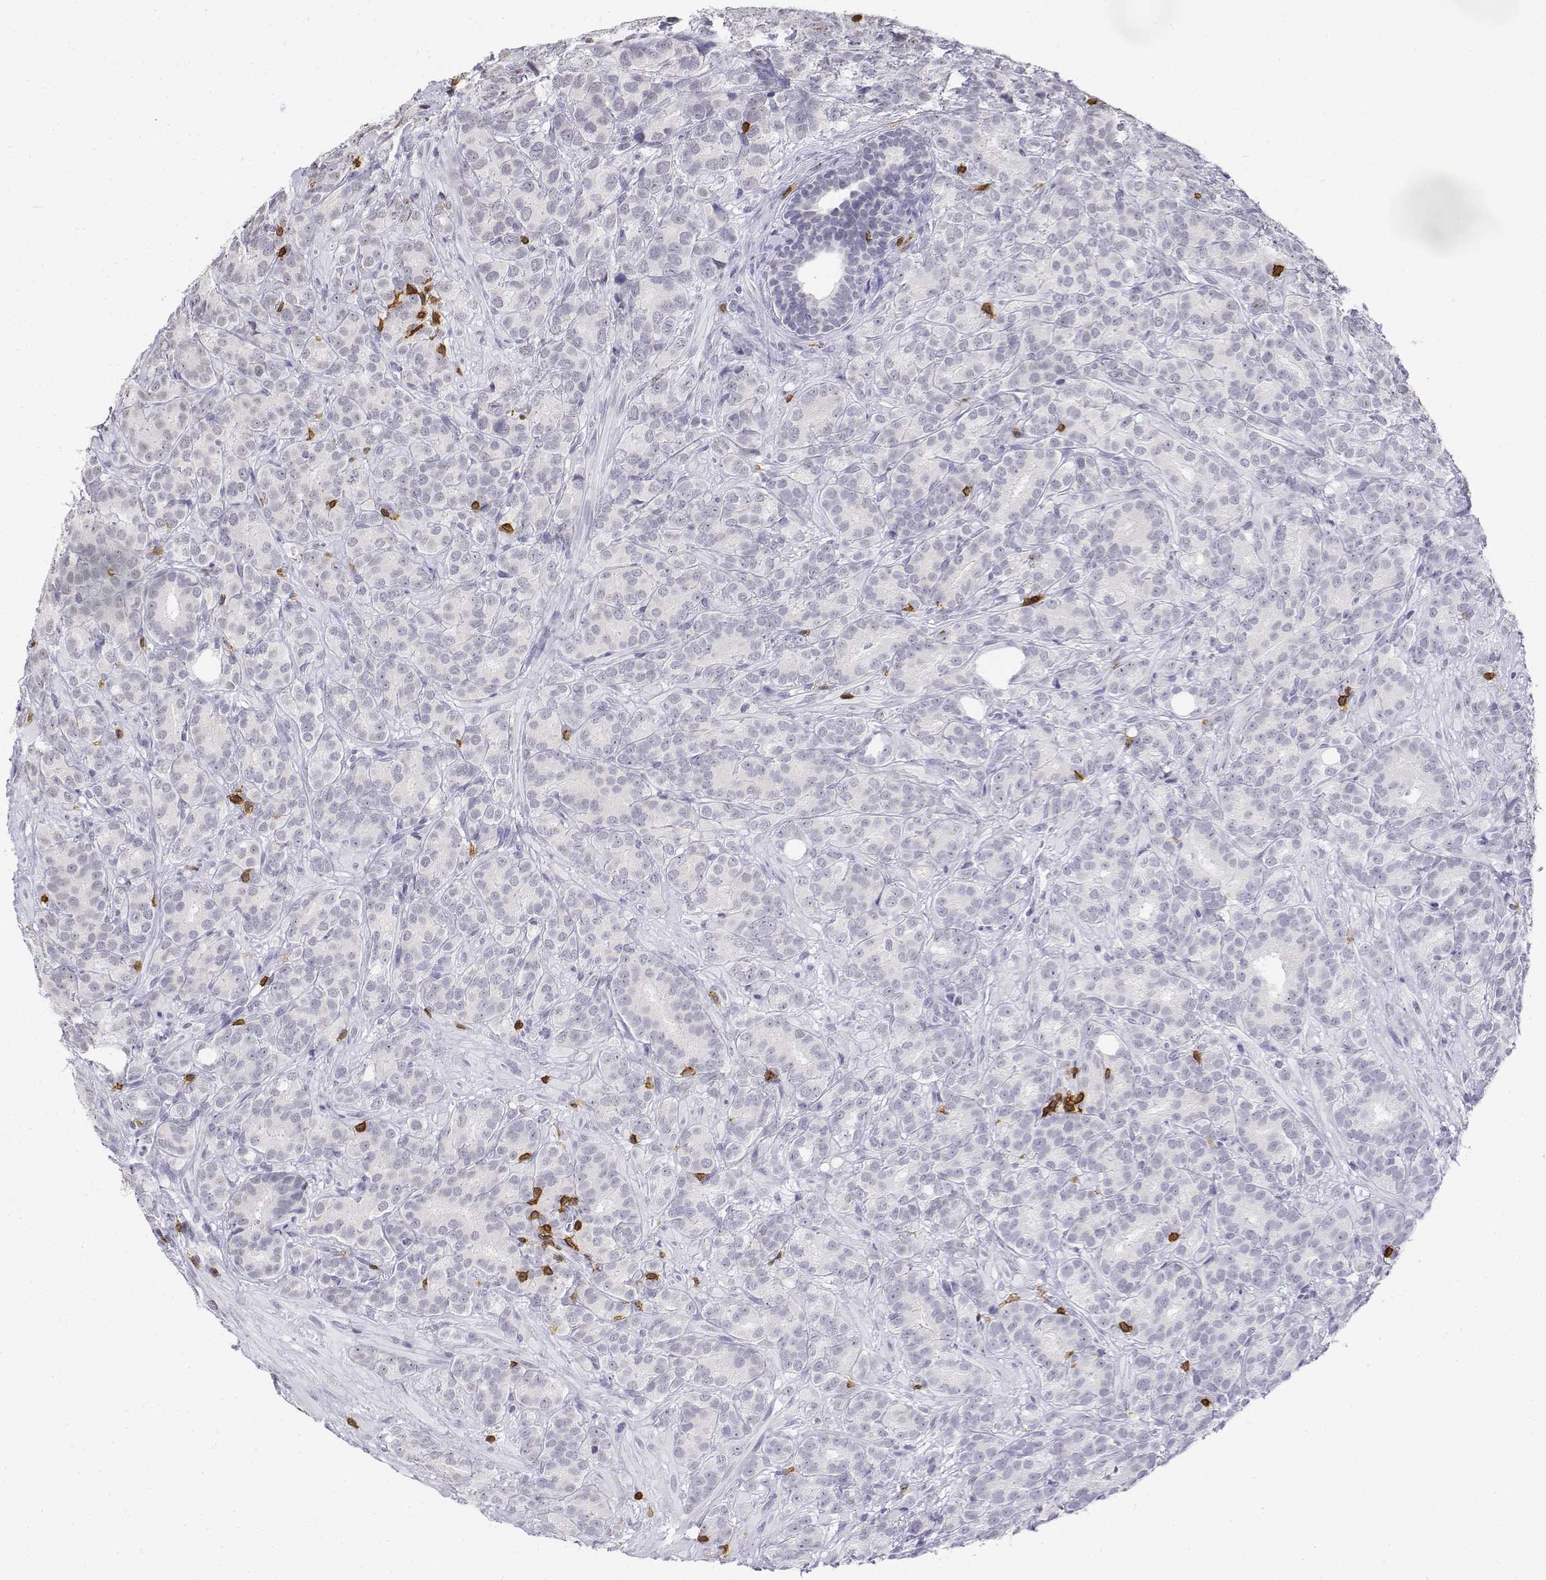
{"staining": {"intensity": "negative", "quantity": "none", "location": "none"}, "tissue": "prostate cancer", "cell_type": "Tumor cells", "image_type": "cancer", "snomed": [{"axis": "morphology", "description": "Adenocarcinoma, High grade"}, {"axis": "topography", "description": "Prostate"}], "caption": "High power microscopy histopathology image of an immunohistochemistry micrograph of prostate cancer (high-grade adenocarcinoma), revealing no significant positivity in tumor cells. Nuclei are stained in blue.", "gene": "CD3E", "patient": {"sex": "male", "age": 90}}